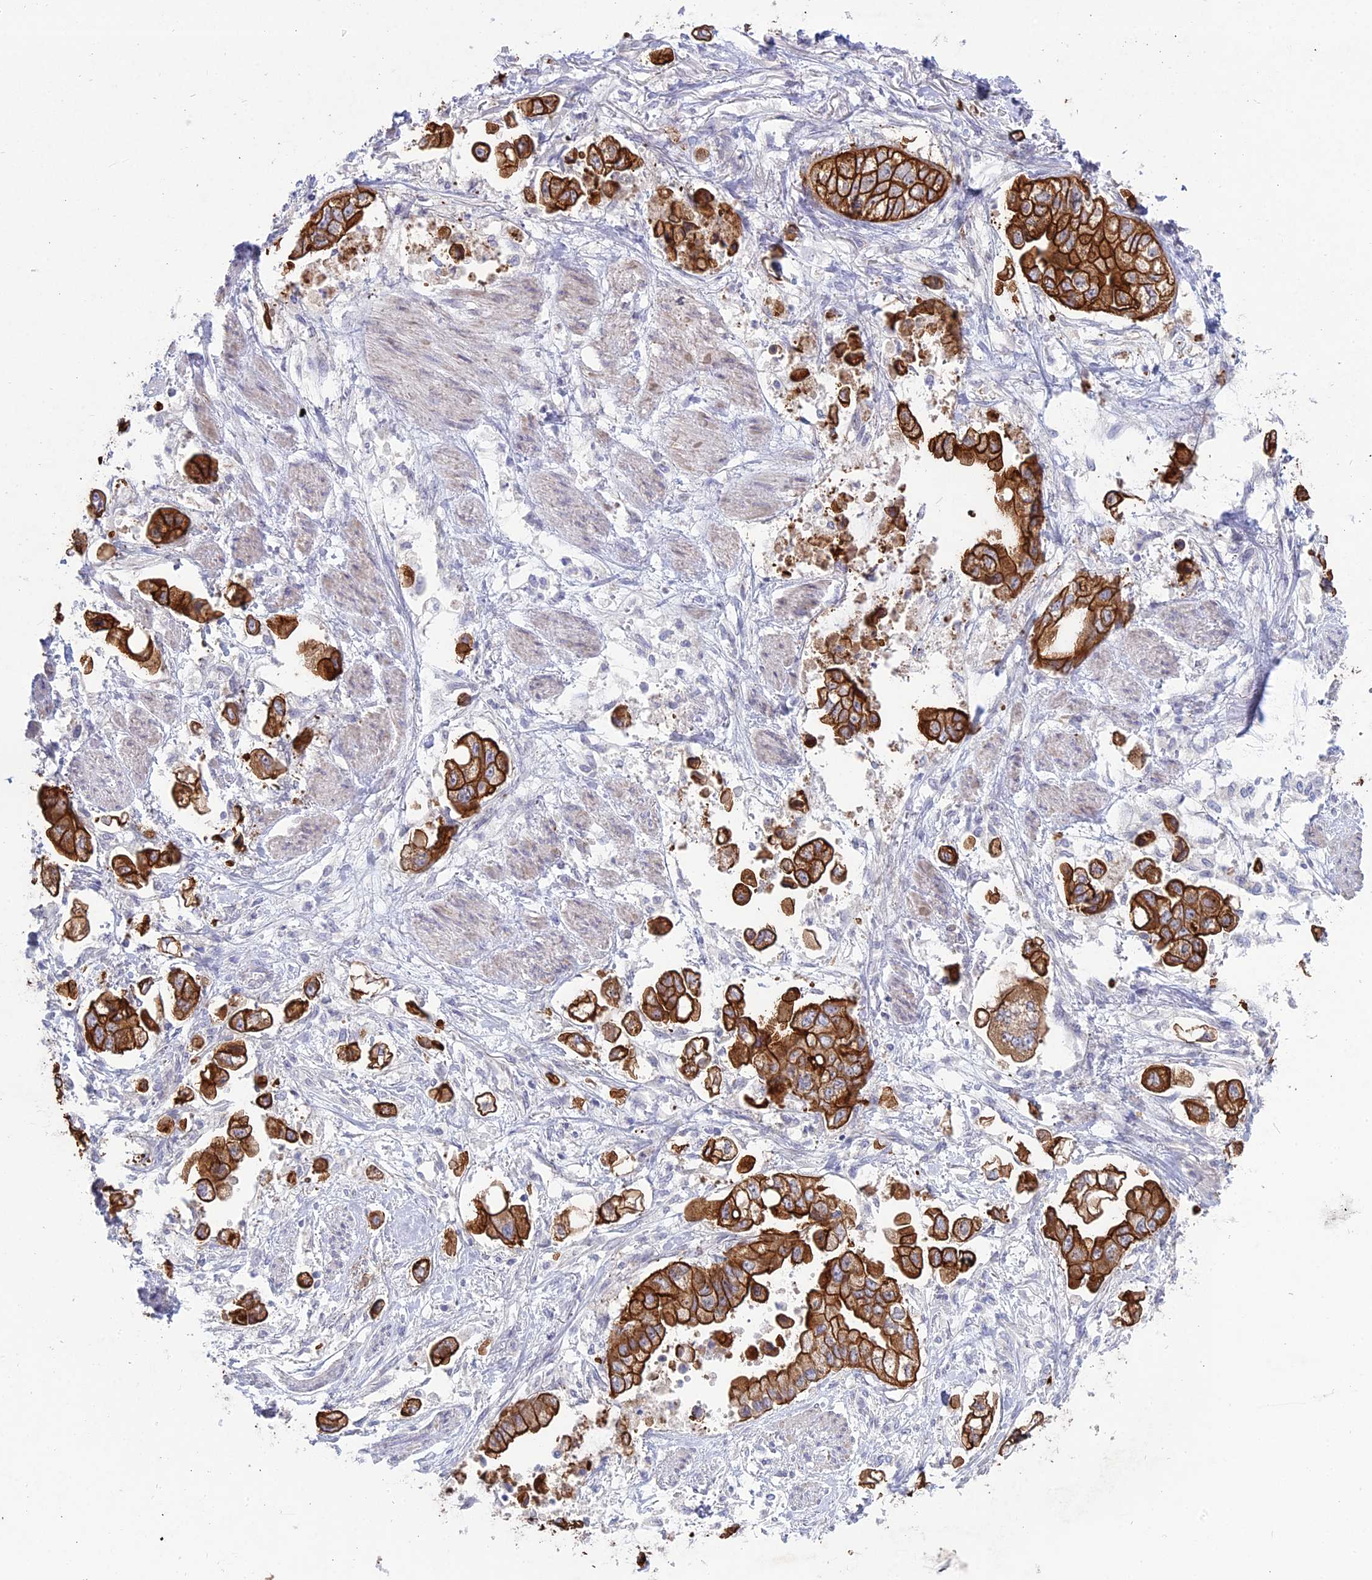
{"staining": {"intensity": "strong", "quantity": ">75%", "location": "cytoplasmic/membranous"}, "tissue": "stomach cancer", "cell_type": "Tumor cells", "image_type": "cancer", "snomed": [{"axis": "morphology", "description": "Adenocarcinoma, NOS"}, {"axis": "topography", "description": "Stomach"}], "caption": "An image showing strong cytoplasmic/membranous positivity in approximately >75% of tumor cells in stomach cancer, as visualized by brown immunohistochemical staining.", "gene": "MYO5B", "patient": {"sex": "male", "age": 62}}